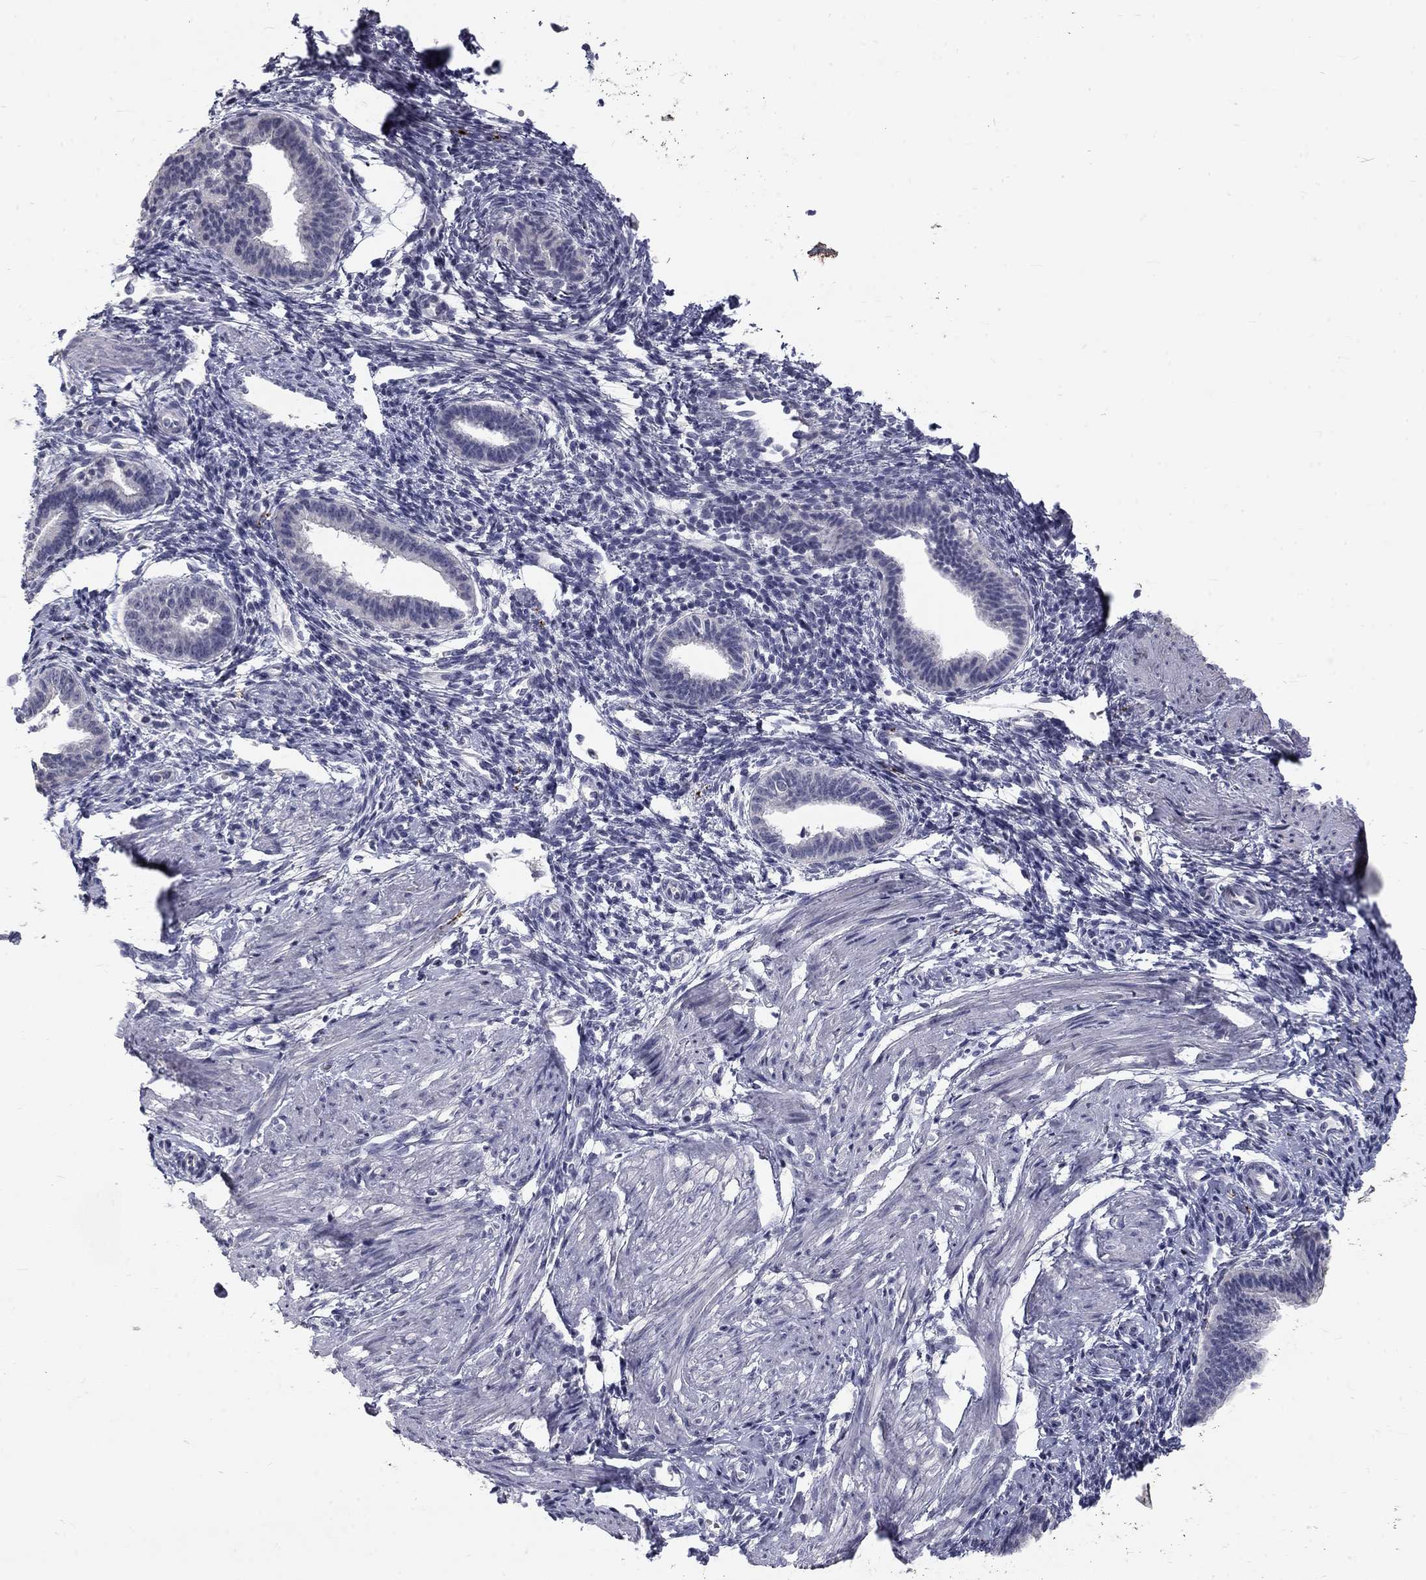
{"staining": {"intensity": "negative", "quantity": "none", "location": "none"}, "tissue": "endometrium", "cell_type": "Cells in endometrial stroma", "image_type": "normal", "snomed": [{"axis": "morphology", "description": "Normal tissue, NOS"}, {"axis": "topography", "description": "Cervix"}, {"axis": "topography", "description": "Endometrium"}], "caption": "Immunohistochemistry (IHC) histopathology image of benign endometrium: human endometrium stained with DAB (3,3'-diaminobenzidine) reveals no significant protein expression in cells in endometrial stroma.", "gene": "NOS1", "patient": {"sex": "female", "age": 37}}